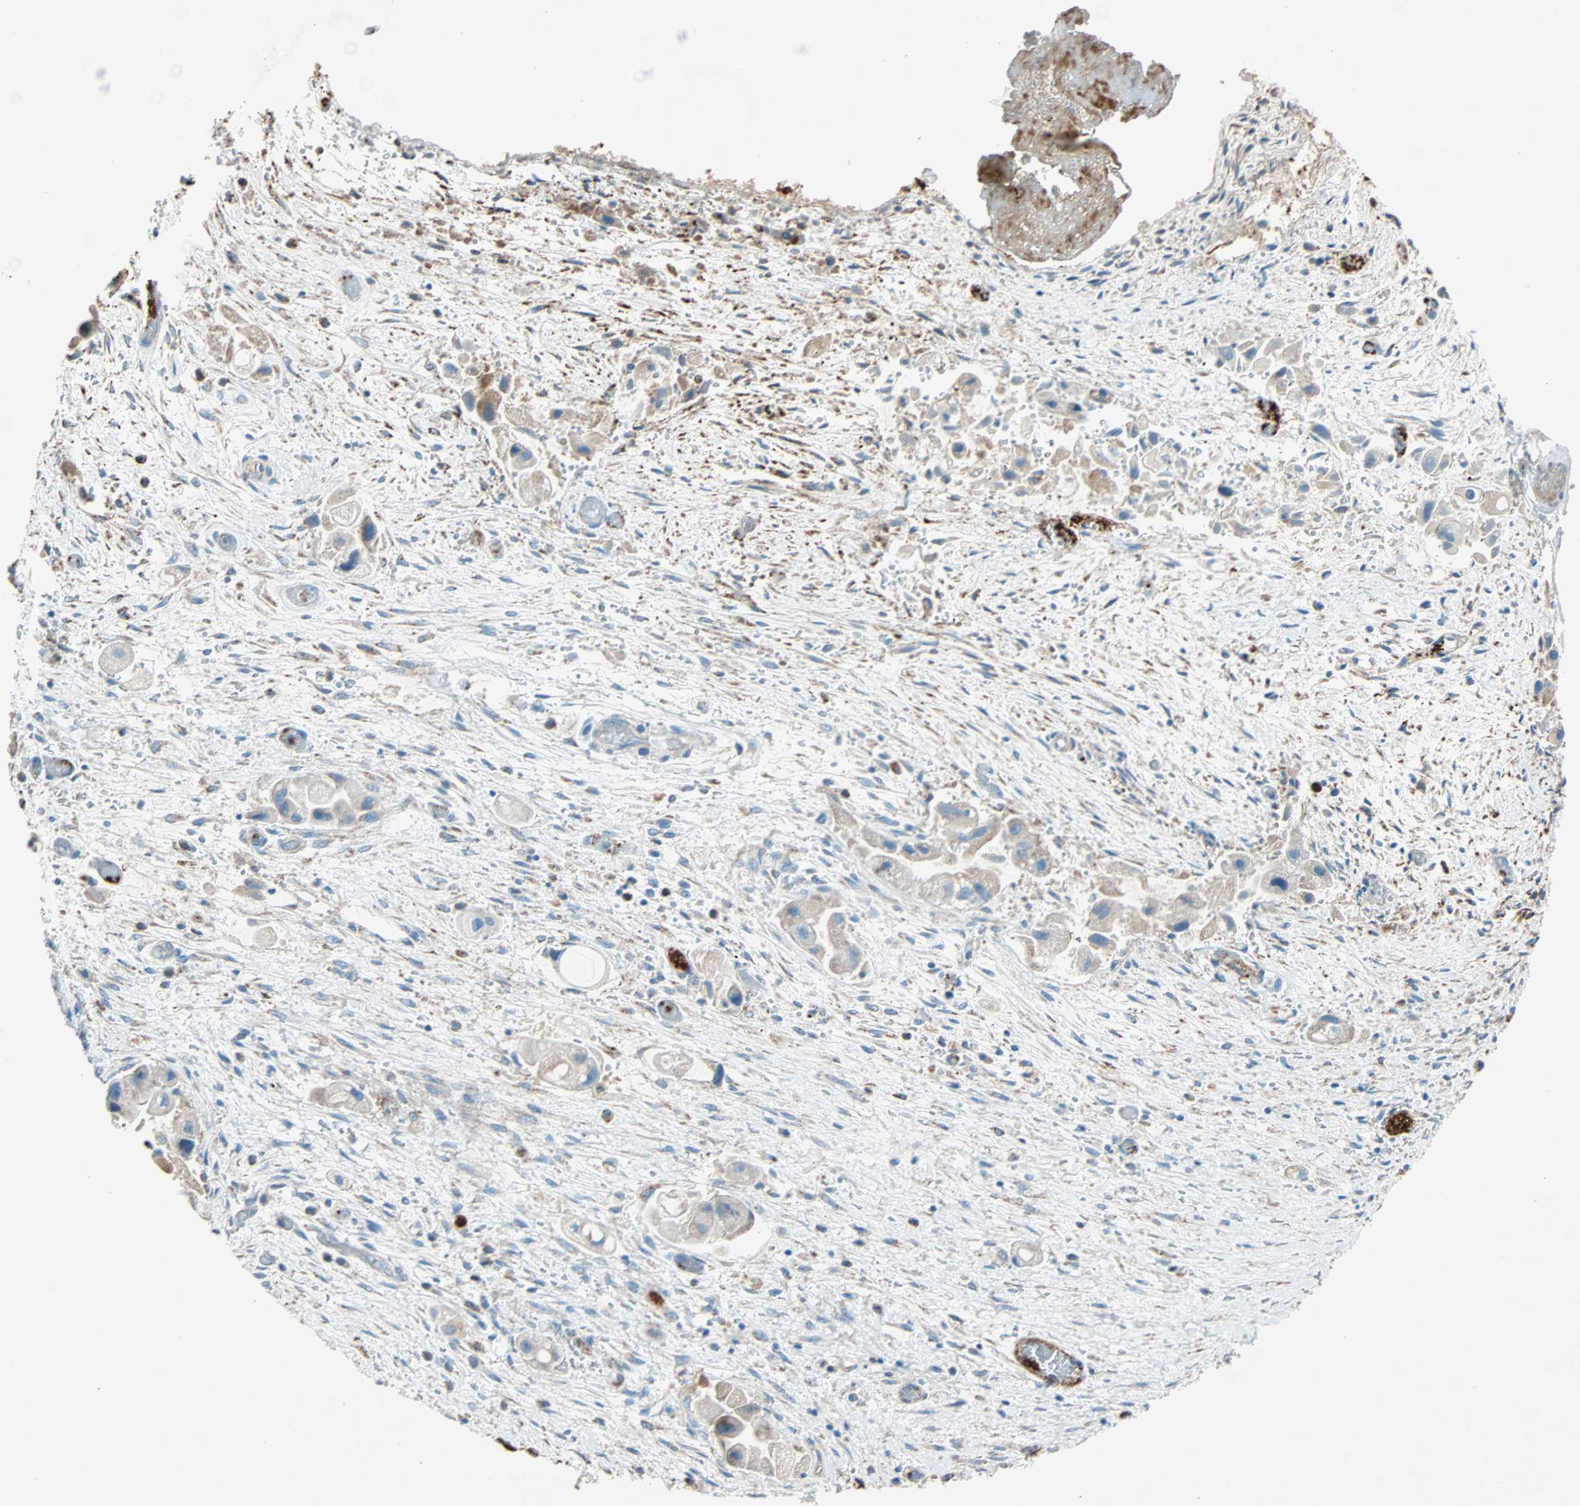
{"staining": {"intensity": "moderate", "quantity": ">75%", "location": "cytoplasmic/membranous"}, "tissue": "liver cancer", "cell_type": "Tumor cells", "image_type": "cancer", "snomed": [{"axis": "morphology", "description": "Normal tissue, NOS"}, {"axis": "morphology", "description": "Cholangiocarcinoma"}, {"axis": "topography", "description": "Liver"}, {"axis": "topography", "description": "Peripheral nerve tissue"}], "caption": "A brown stain highlights moderate cytoplasmic/membranous staining of a protein in liver cholangiocarcinoma tumor cells. Nuclei are stained in blue.", "gene": "LY6G6F", "patient": {"sex": "male", "age": 50}}